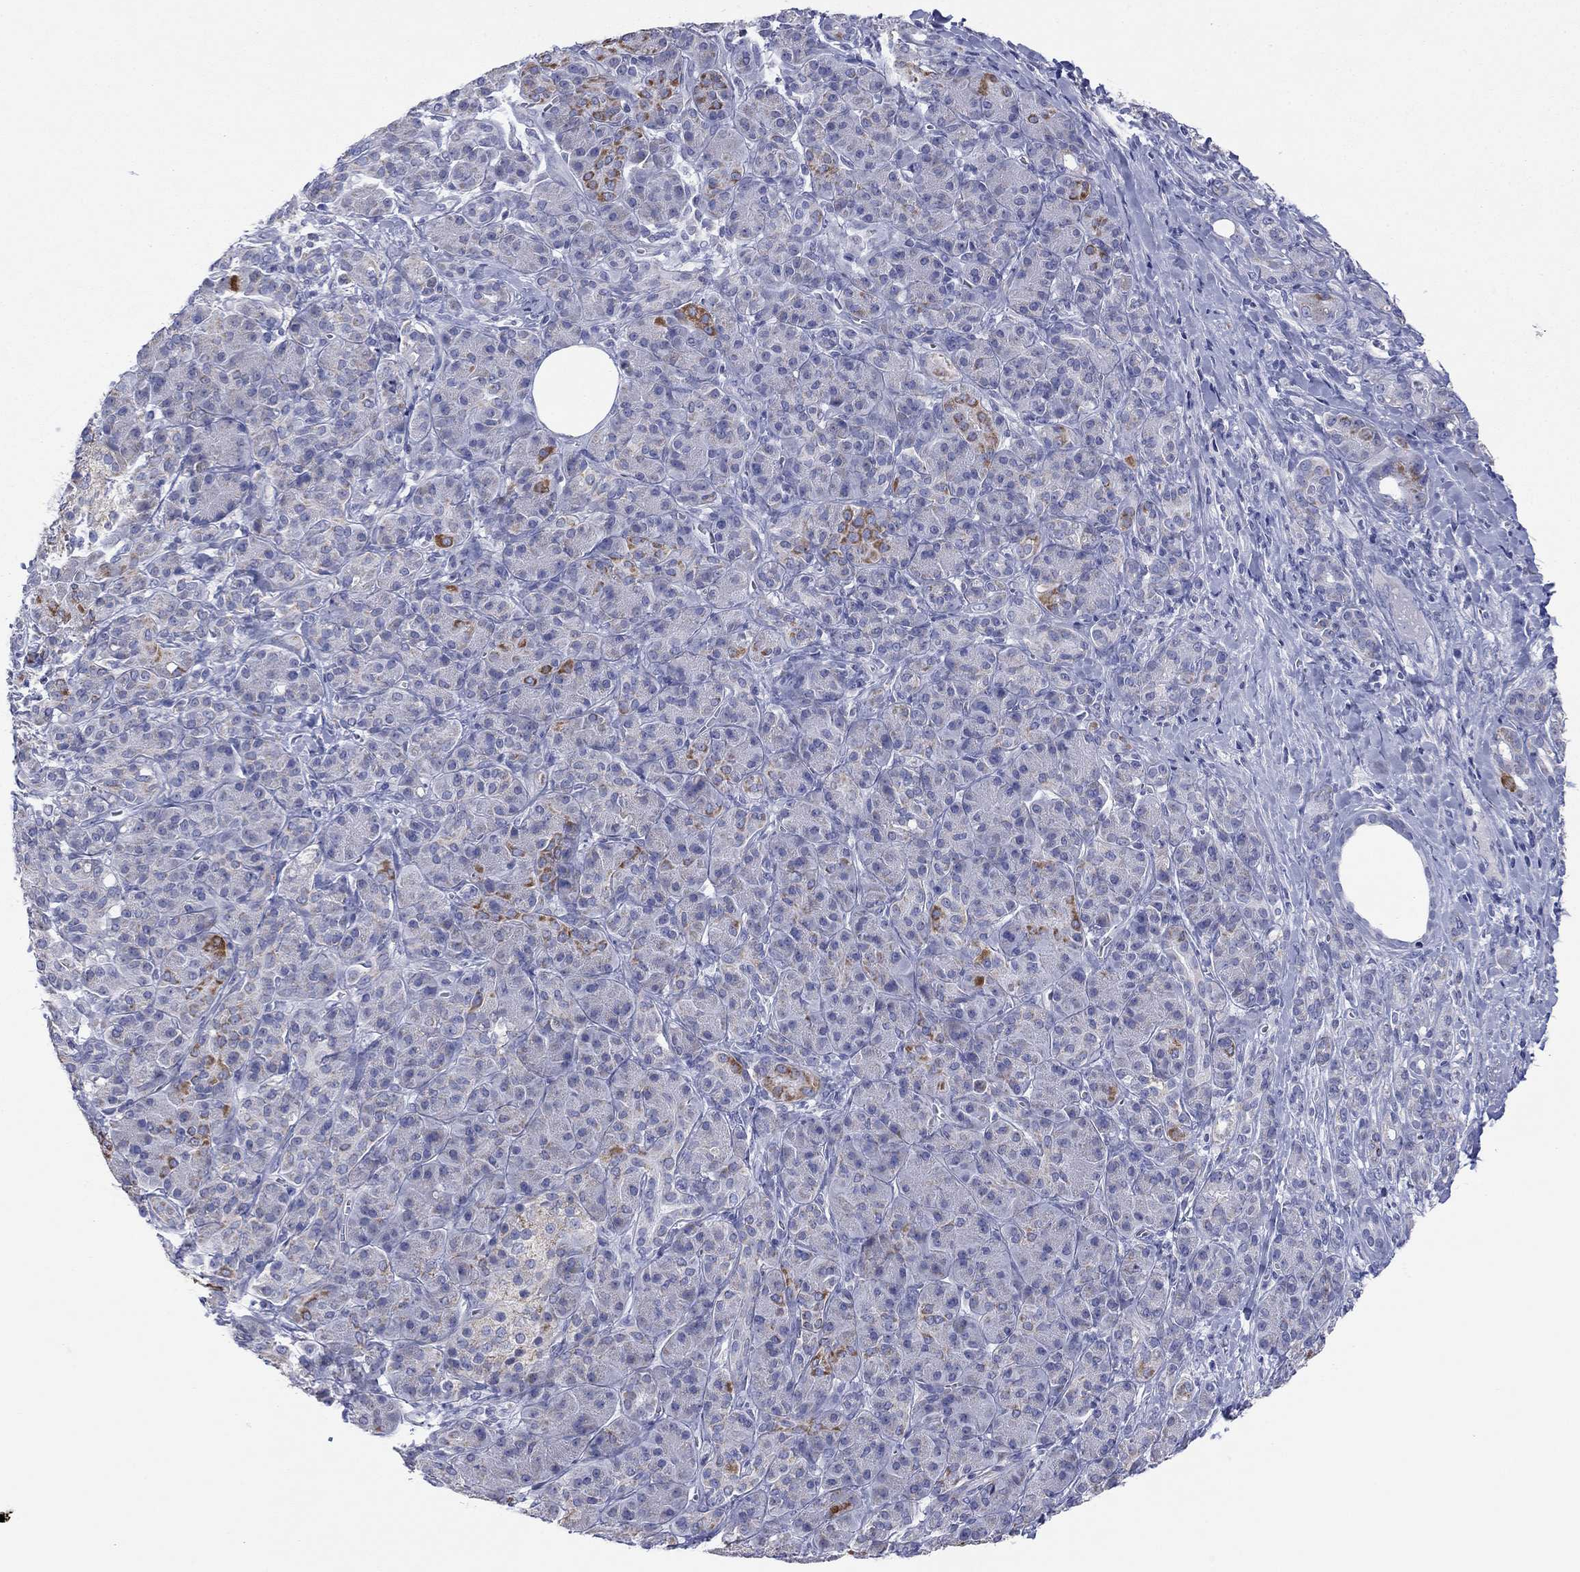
{"staining": {"intensity": "strong", "quantity": "<25%", "location": "cytoplasmic/membranous"}, "tissue": "pancreatic cancer", "cell_type": "Tumor cells", "image_type": "cancer", "snomed": [{"axis": "morphology", "description": "Adenocarcinoma, NOS"}, {"axis": "topography", "description": "Pancreas"}], "caption": "Human adenocarcinoma (pancreatic) stained with a brown dye demonstrates strong cytoplasmic/membranous positive expression in approximately <25% of tumor cells.", "gene": "MGST3", "patient": {"sex": "male", "age": 61}}